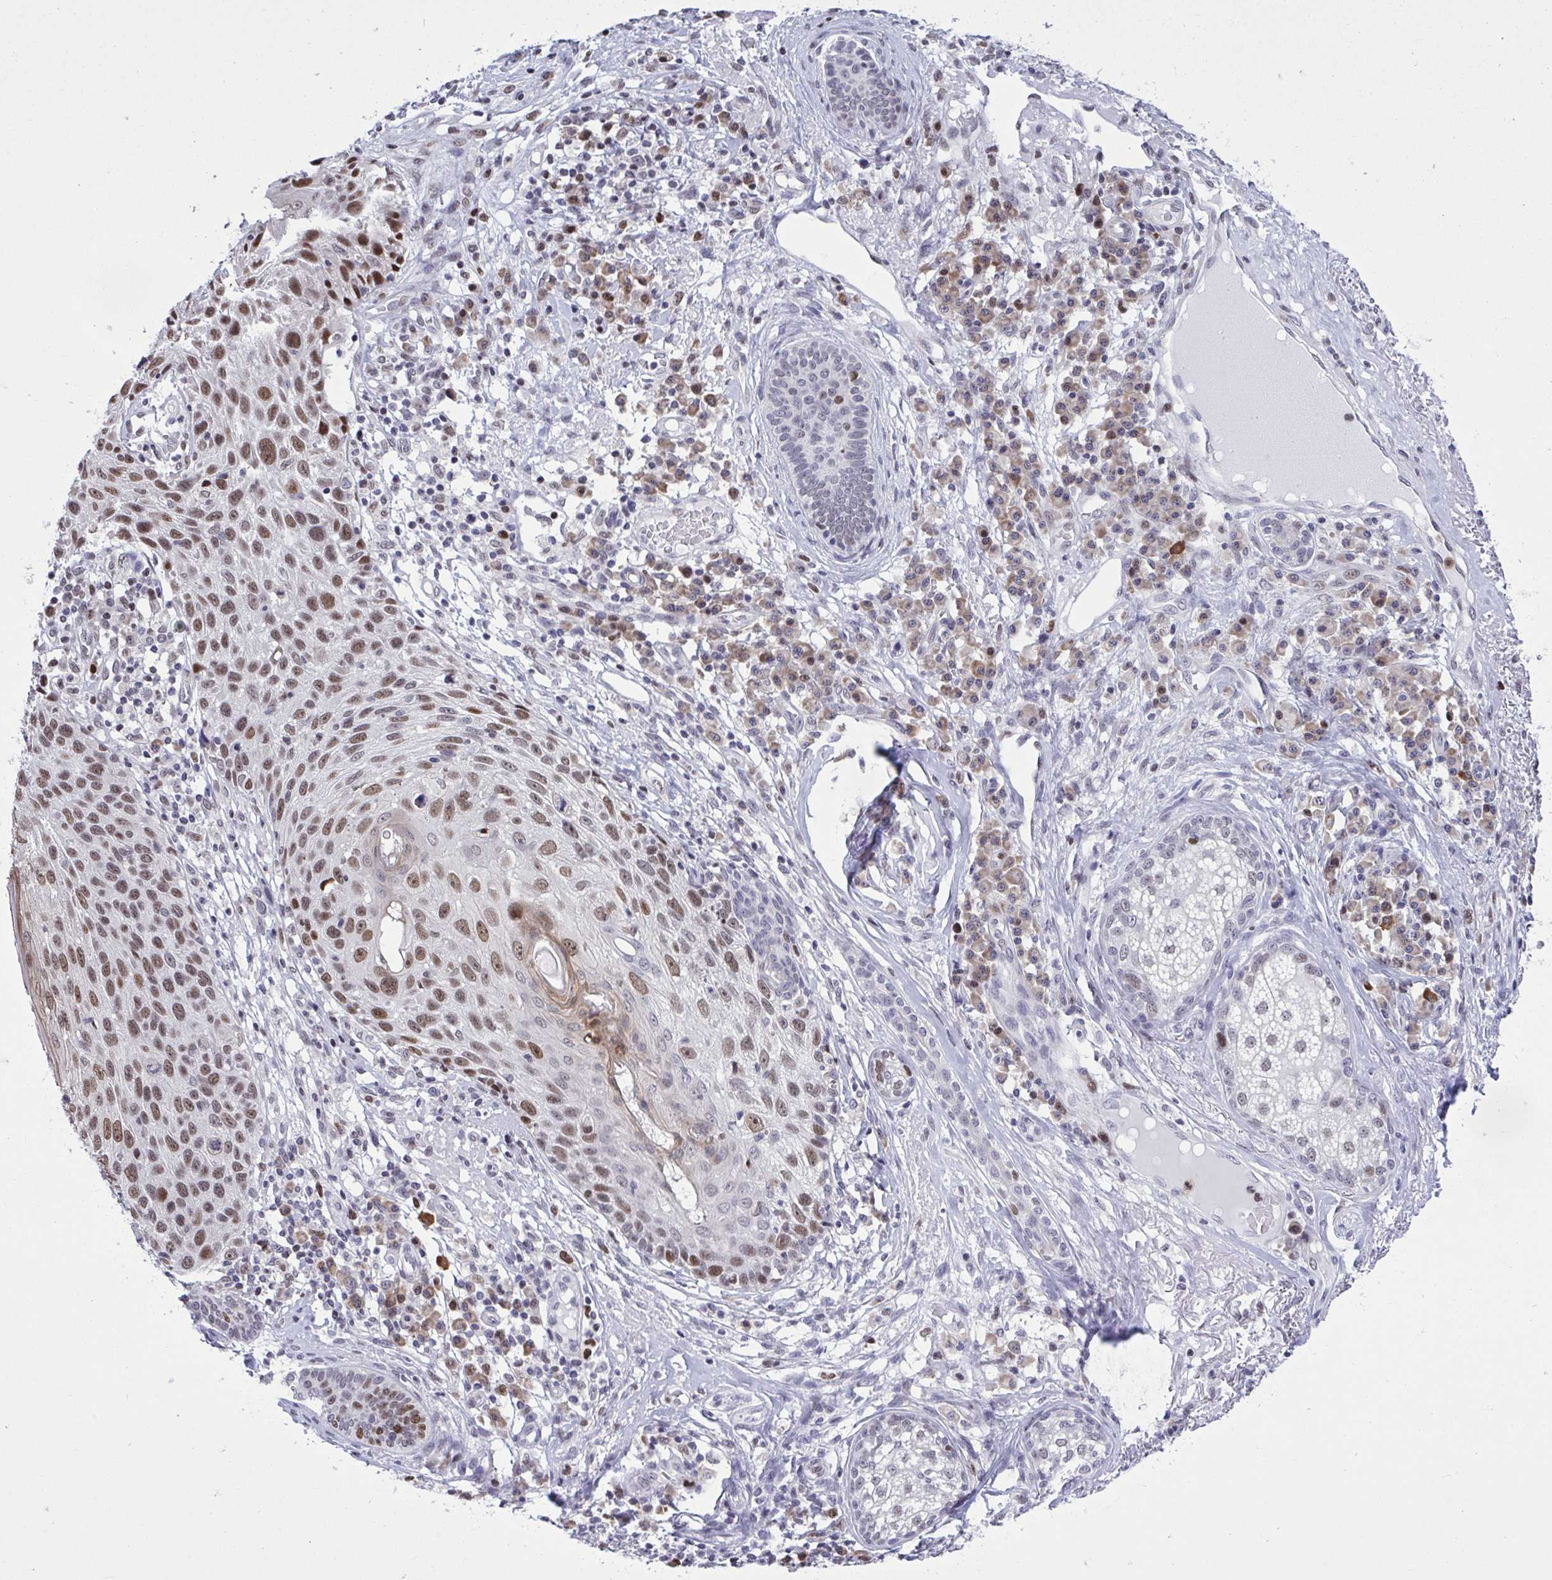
{"staining": {"intensity": "moderate", "quantity": ">75%", "location": "nuclear"}, "tissue": "skin cancer", "cell_type": "Tumor cells", "image_type": "cancer", "snomed": [{"axis": "morphology", "description": "Squamous cell carcinoma, NOS"}, {"axis": "topography", "description": "Skin"}], "caption": "Skin cancer stained with immunohistochemistry (IHC) reveals moderate nuclear staining in approximately >75% of tumor cells. The staining is performed using DAB (3,3'-diaminobenzidine) brown chromogen to label protein expression. The nuclei are counter-stained blue using hematoxylin.", "gene": "C1QL2", "patient": {"sex": "female", "age": 87}}